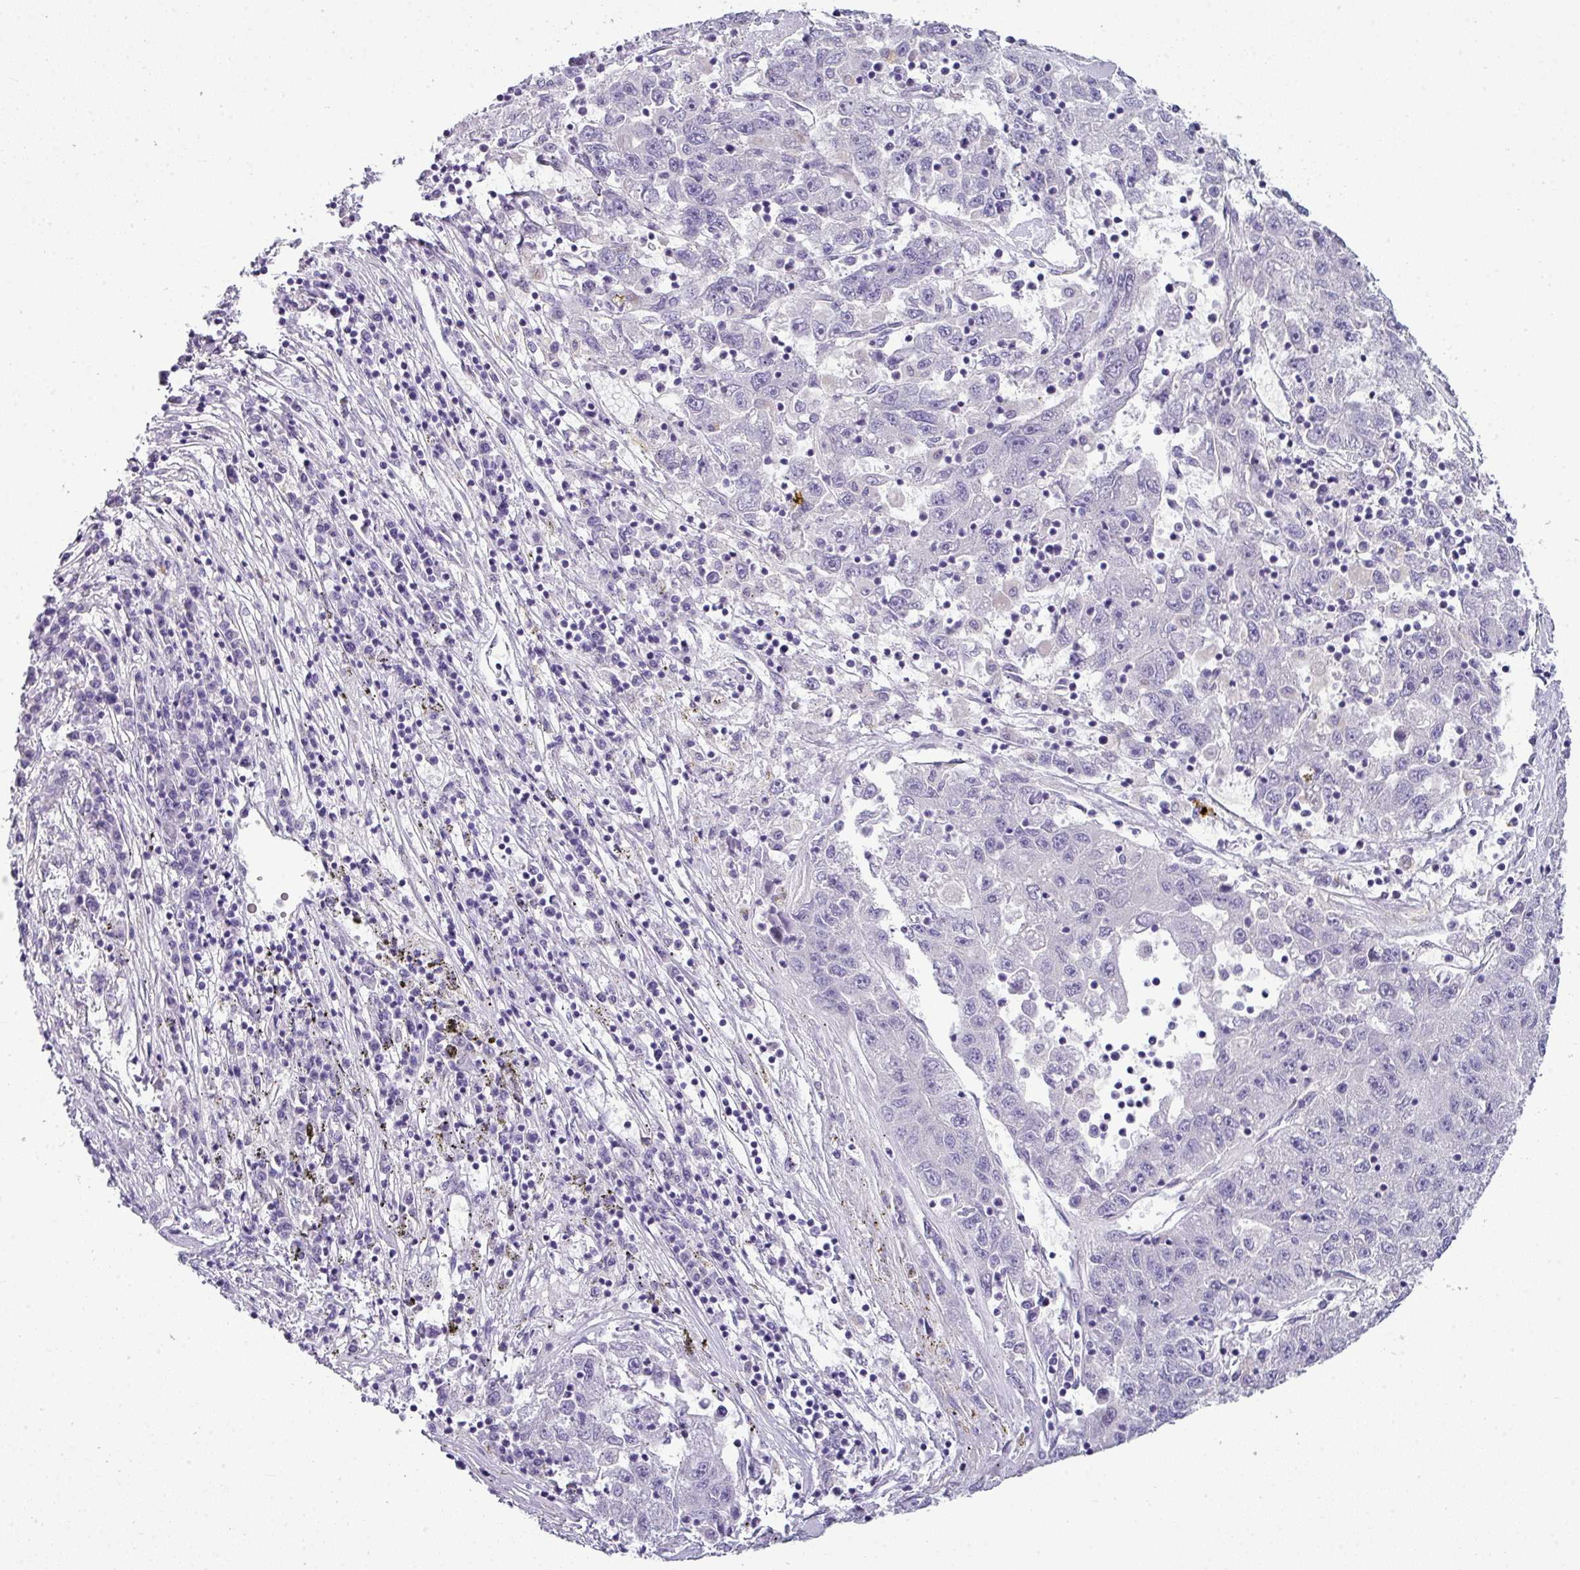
{"staining": {"intensity": "negative", "quantity": "none", "location": "none"}, "tissue": "liver cancer", "cell_type": "Tumor cells", "image_type": "cancer", "snomed": [{"axis": "morphology", "description": "Carcinoma, Hepatocellular, NOS"}, {"axis": "topography", "description": "Liver"}], "caption": "Hepatocellular carcinoma (liver) was stained to show a protein in brown. There is no significant staining in tumor cells.", "gene": "ZNF568", "patient": {"sex": "male", "age": 49}}